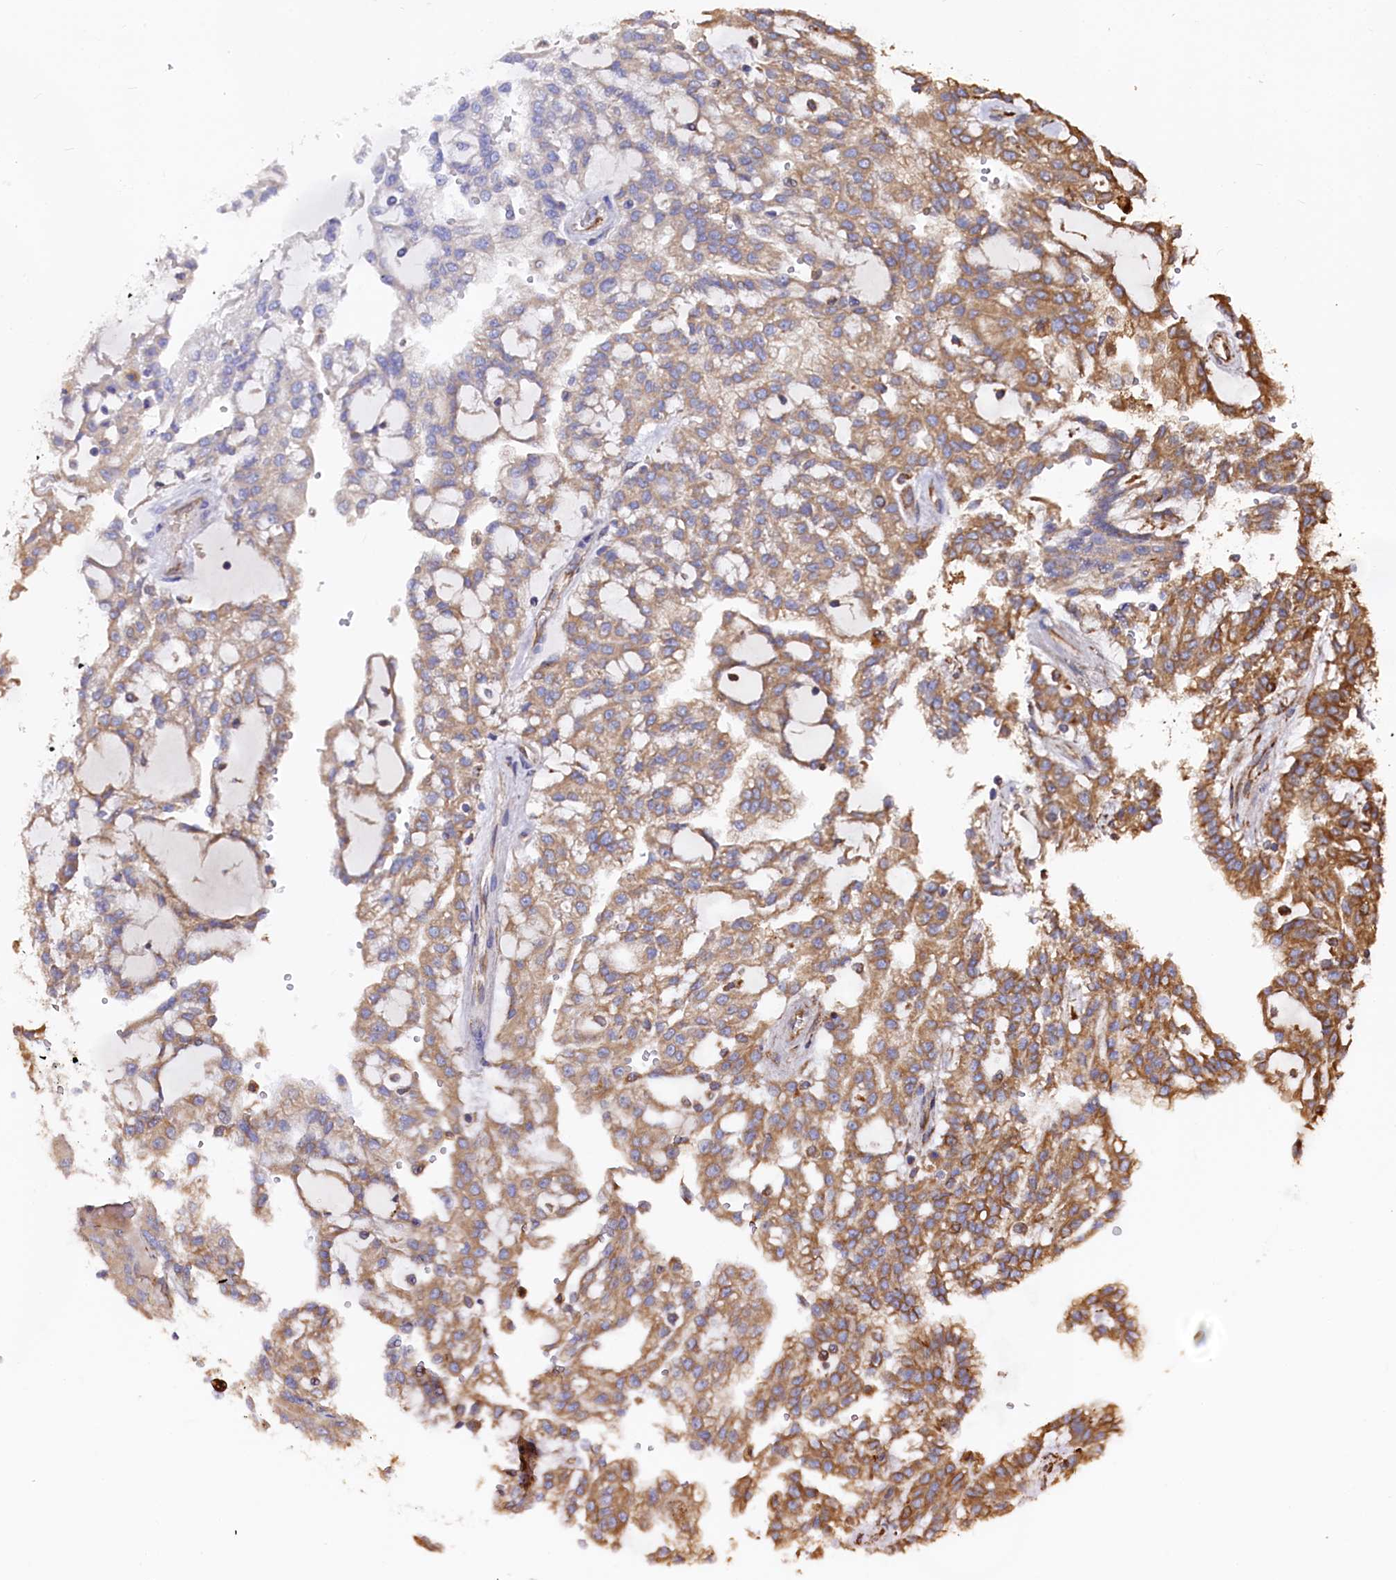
{"staining": {"intensity": "moderate", "quantity": ">75%", "location": "cytoplasmic/membranous"}, "tissue": "renal cancer", "cell_type": "Tumor cells", "image_type": "cancer", "snomed": [{"axis": "morphology", "description": "Adenocarcinoma, NOS"}, {"axis": "topography", "description": "Kidney"}], "caption": "Tumor cells show moderate cytoplasmic/membranous expression in approximately >75% of cells in renal cancer. The staining is performed using DAB brown chromogen to label protein expression. The nuclei are counter-stained blue using hematoxylin.", "gene": "NEURL1B", "patient": {"sex": "male", "age": 63}}